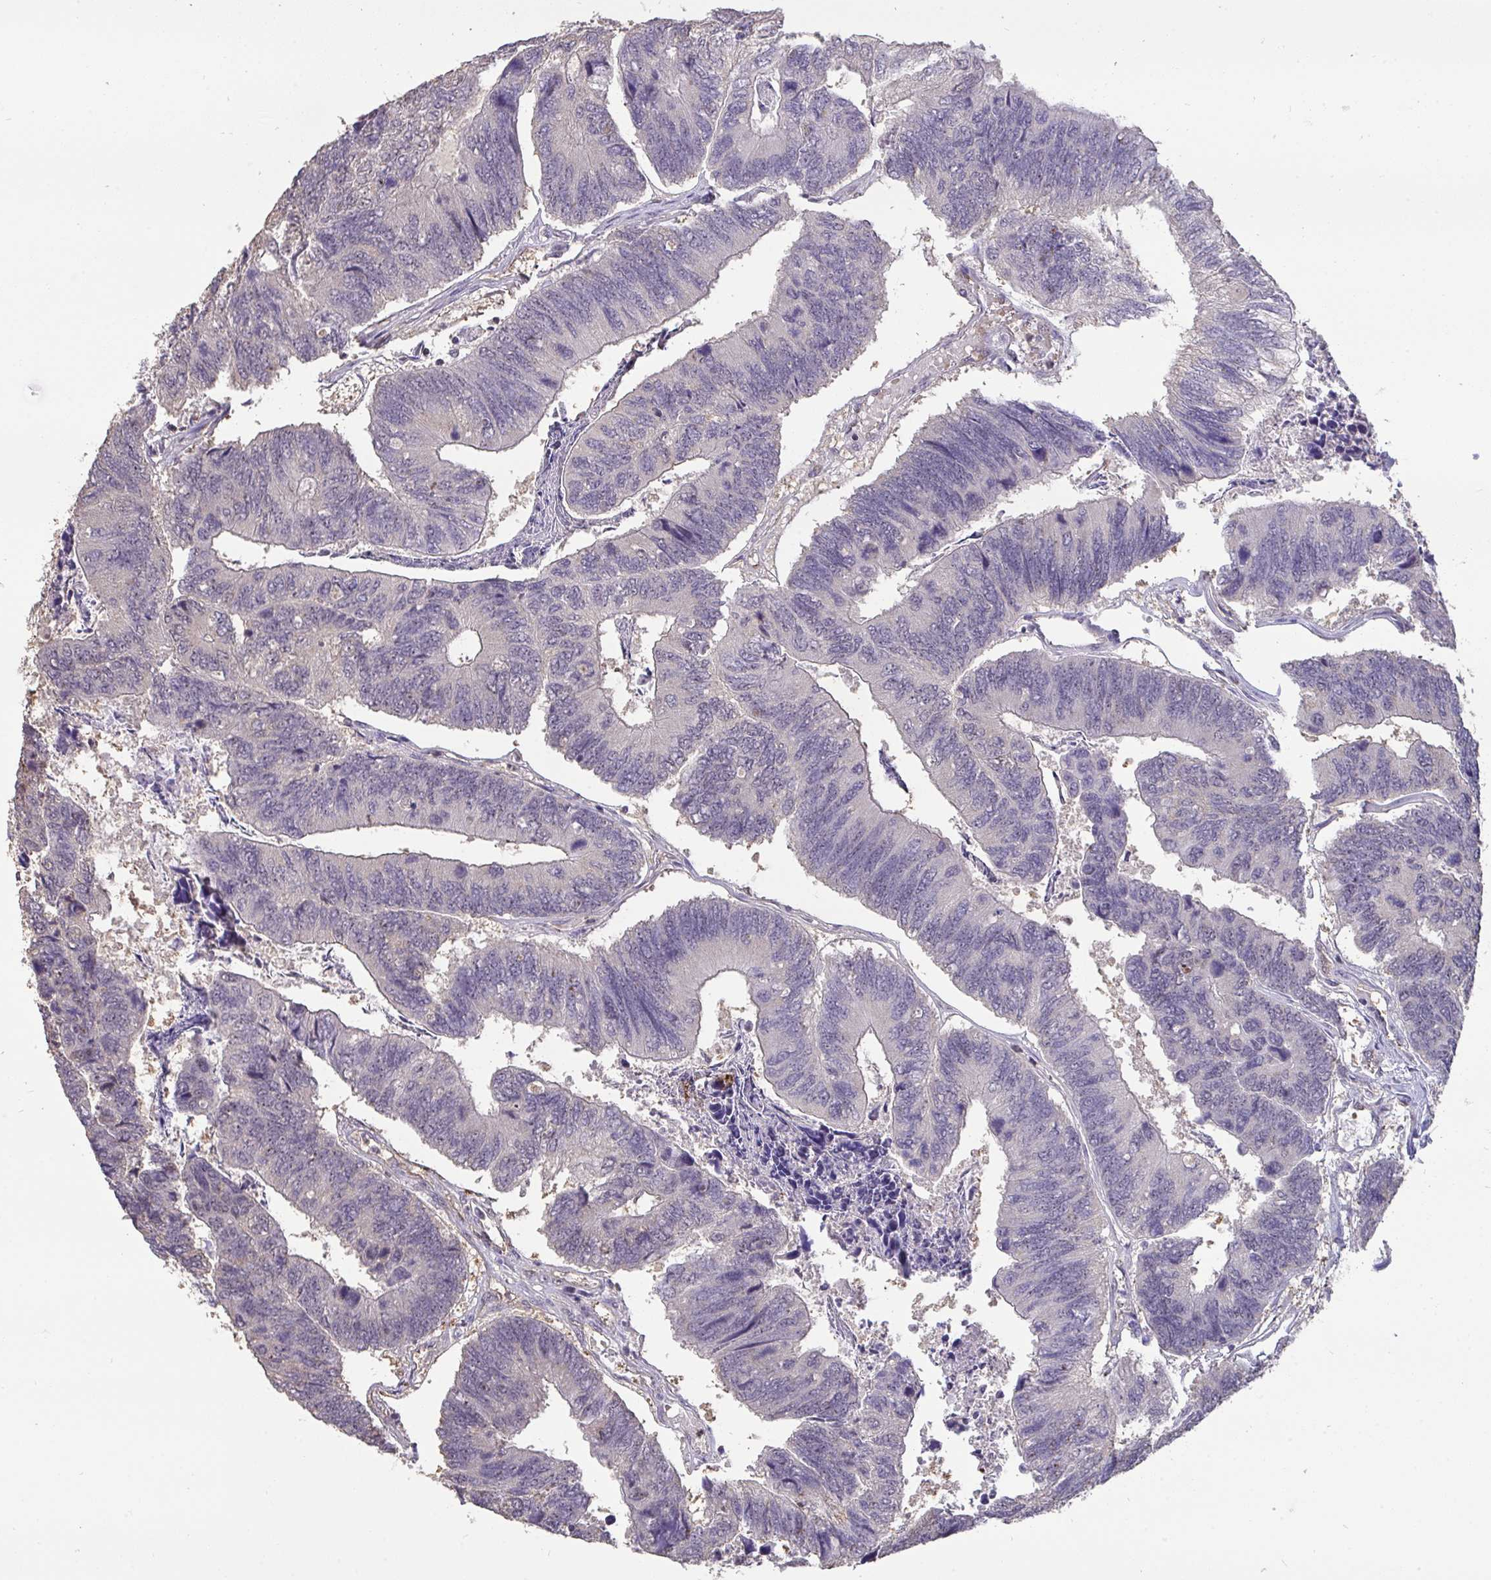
{"staining": {"intensity": "negative", "quantity": "none", "location": "none"}, "tissue": "colorectal cancer", "cell_type": "Tumor cells", "image_type": "cancer", "snomed": [{"axis": "morphology", "description": "Adenocarcinoma, NOS"}, {"axis": "topography", "description": "Colon"}], "caption": "Immunohistochemical staining of human adenocarcinoma (colorectal) displays no significant staining in tumor cells. (DAB immunohistochemistry (IHC), high magnification).", "gene": "SENP3", "patient": {"sex": "female", "age": 67}}